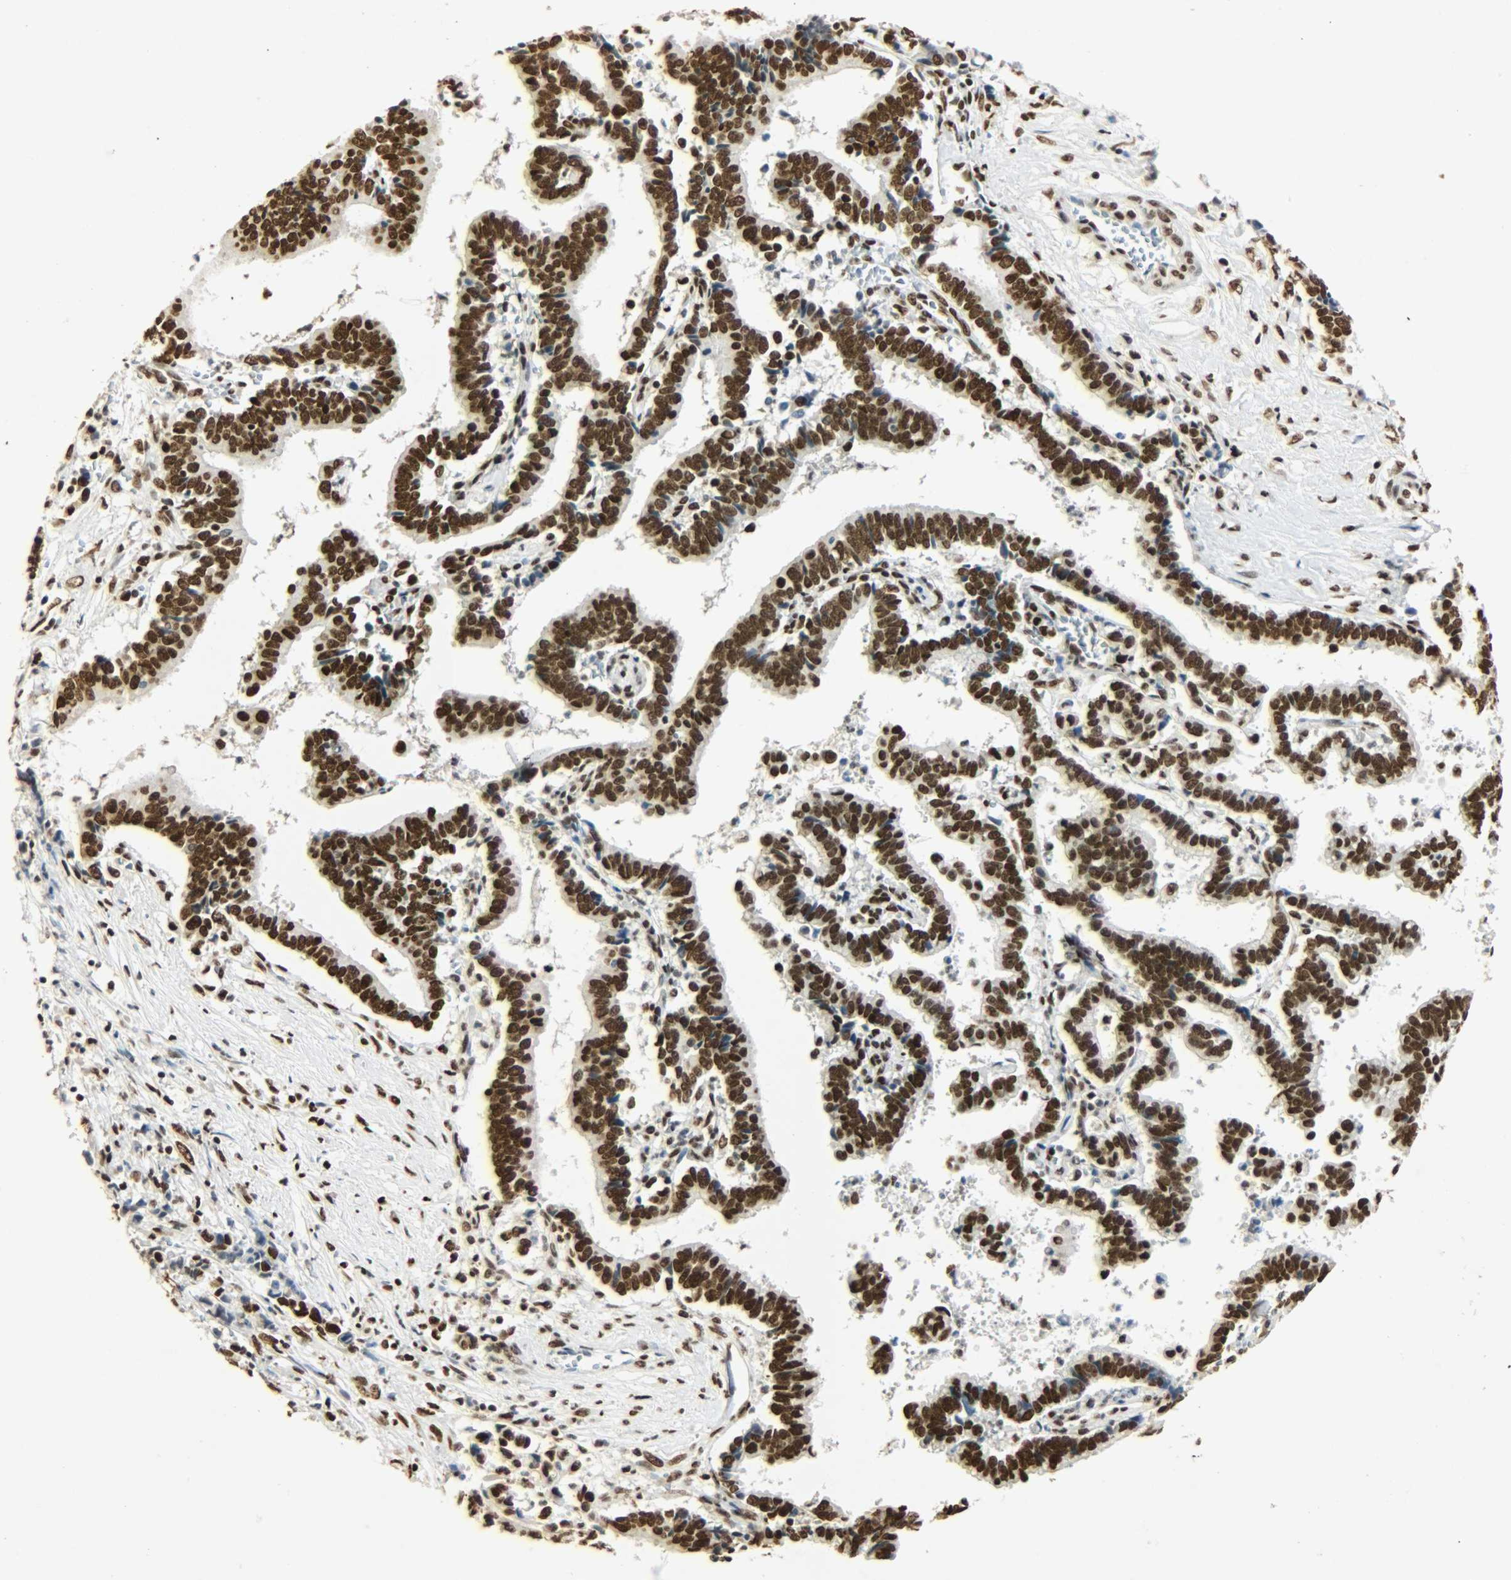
{"staining": {"intensity": "strong", "quantity": ">75%", "location": "nuclear"}, "tissue": "liver cancer", "cell_type": "Tumor cells", "image_type": "cancer", "snomed": [{"axis": "morphology", "description": "Cholangiocarcinoma"}, {"axis": "topography", "description": "Liver"}], "caption": "Tumor cells exhibit strong nuclear expression in approximately >75% of cells in liver cancer (cholangiocarcinoma). The staining is performed using DAB brown chromogen to label protein expression. The nuclei are counter-stained blue using hematoxylin.", "gene": "KHDRBS1", "patient": {"sex": "male", "age": 57}}